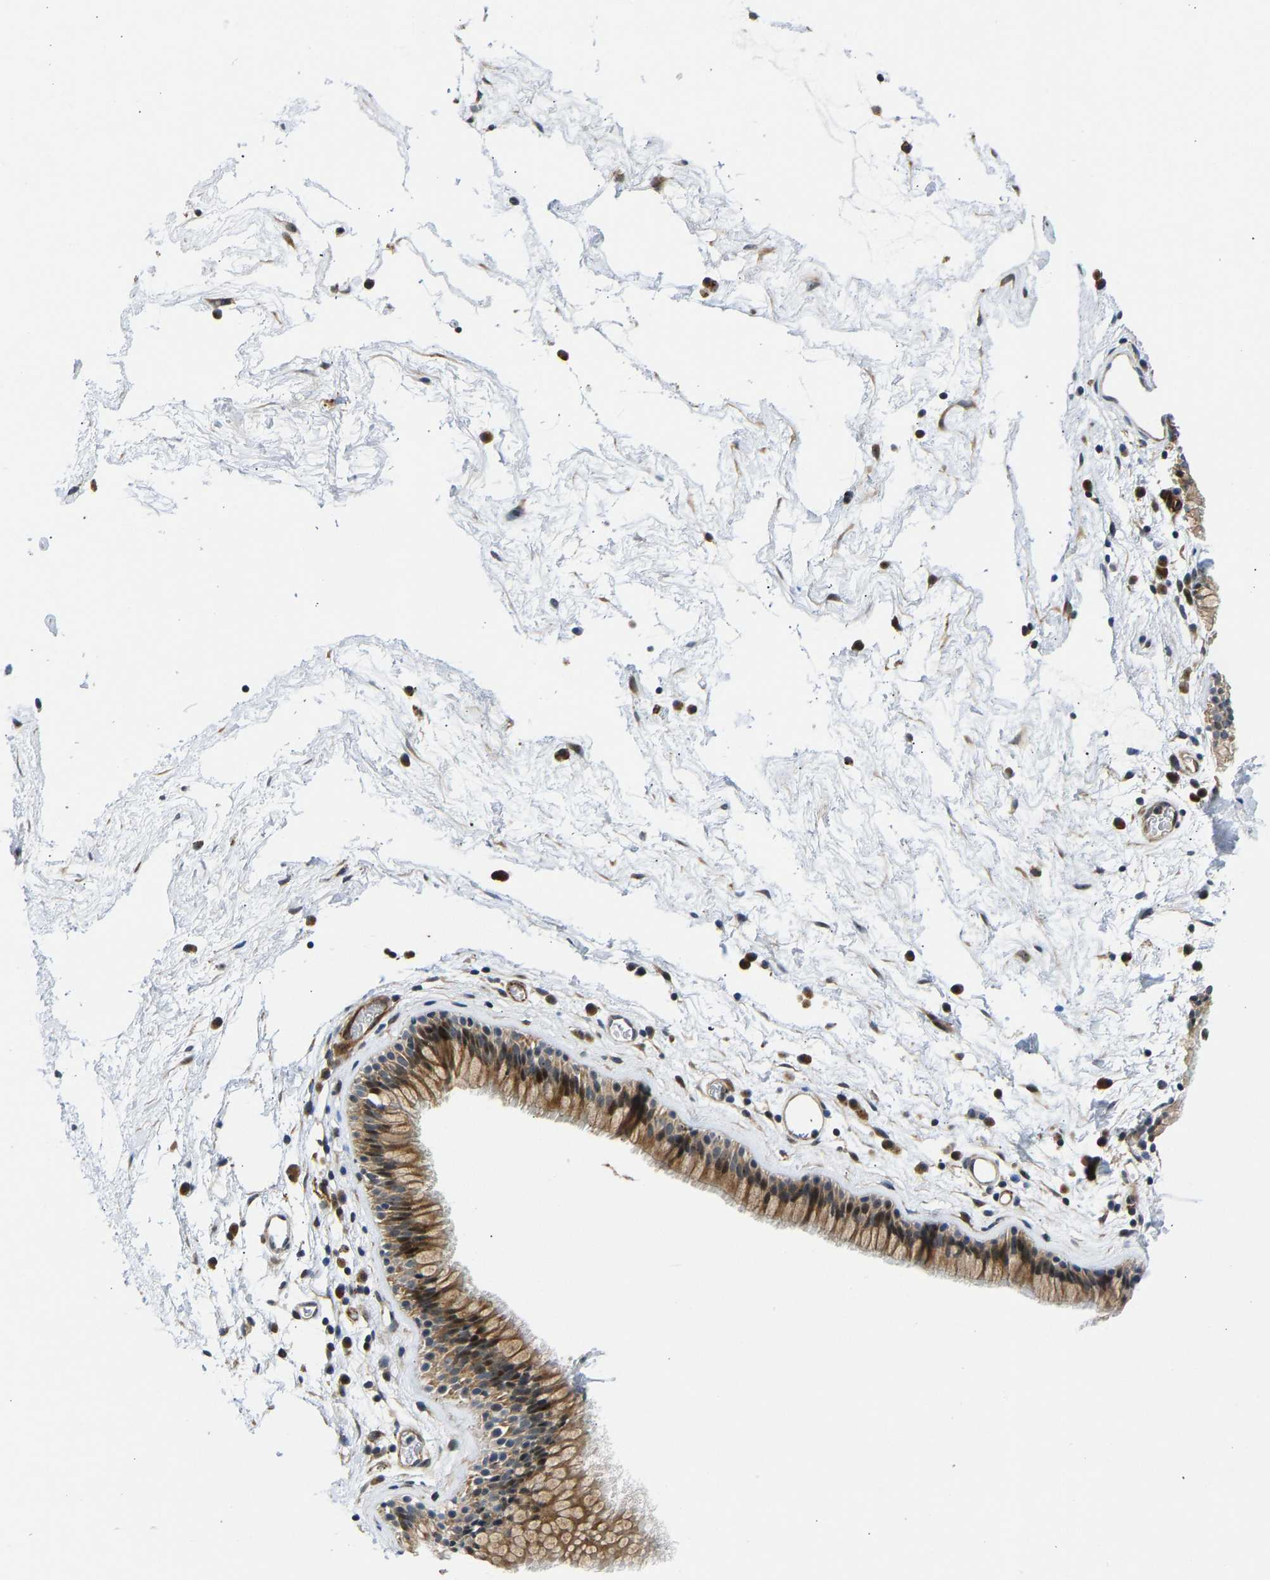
{"staining": {"intensity": "strong", "quantity": "25%-75%", "location": "cytoplasmic/membranous,nuclear"}, "tissue": "nasopharynx", "cell_type": "Respiratory epithelial cells", "image_type": "normal", "snomed": [{"axis": "morphology", "description": "Normal tissue, NOS"}, {"axis": "morphology", "description": "Inflammation, NOS"}, {"axis": "topography", "description": "Nasopharynx"}], "caption": "IHC photomicrograph of normal nasopharynx: human nasopharynx stained using immunohistochemistry reveals high levels of strong protein expression localized specifically in the cytoplasmic/membranous,nuclear of respiratory epithelial cells, appearing as a cytoplasmic/membranous,nuclear brown color.", "gene": "RESF1", "patient": {"sex": "male", "age": 48}}